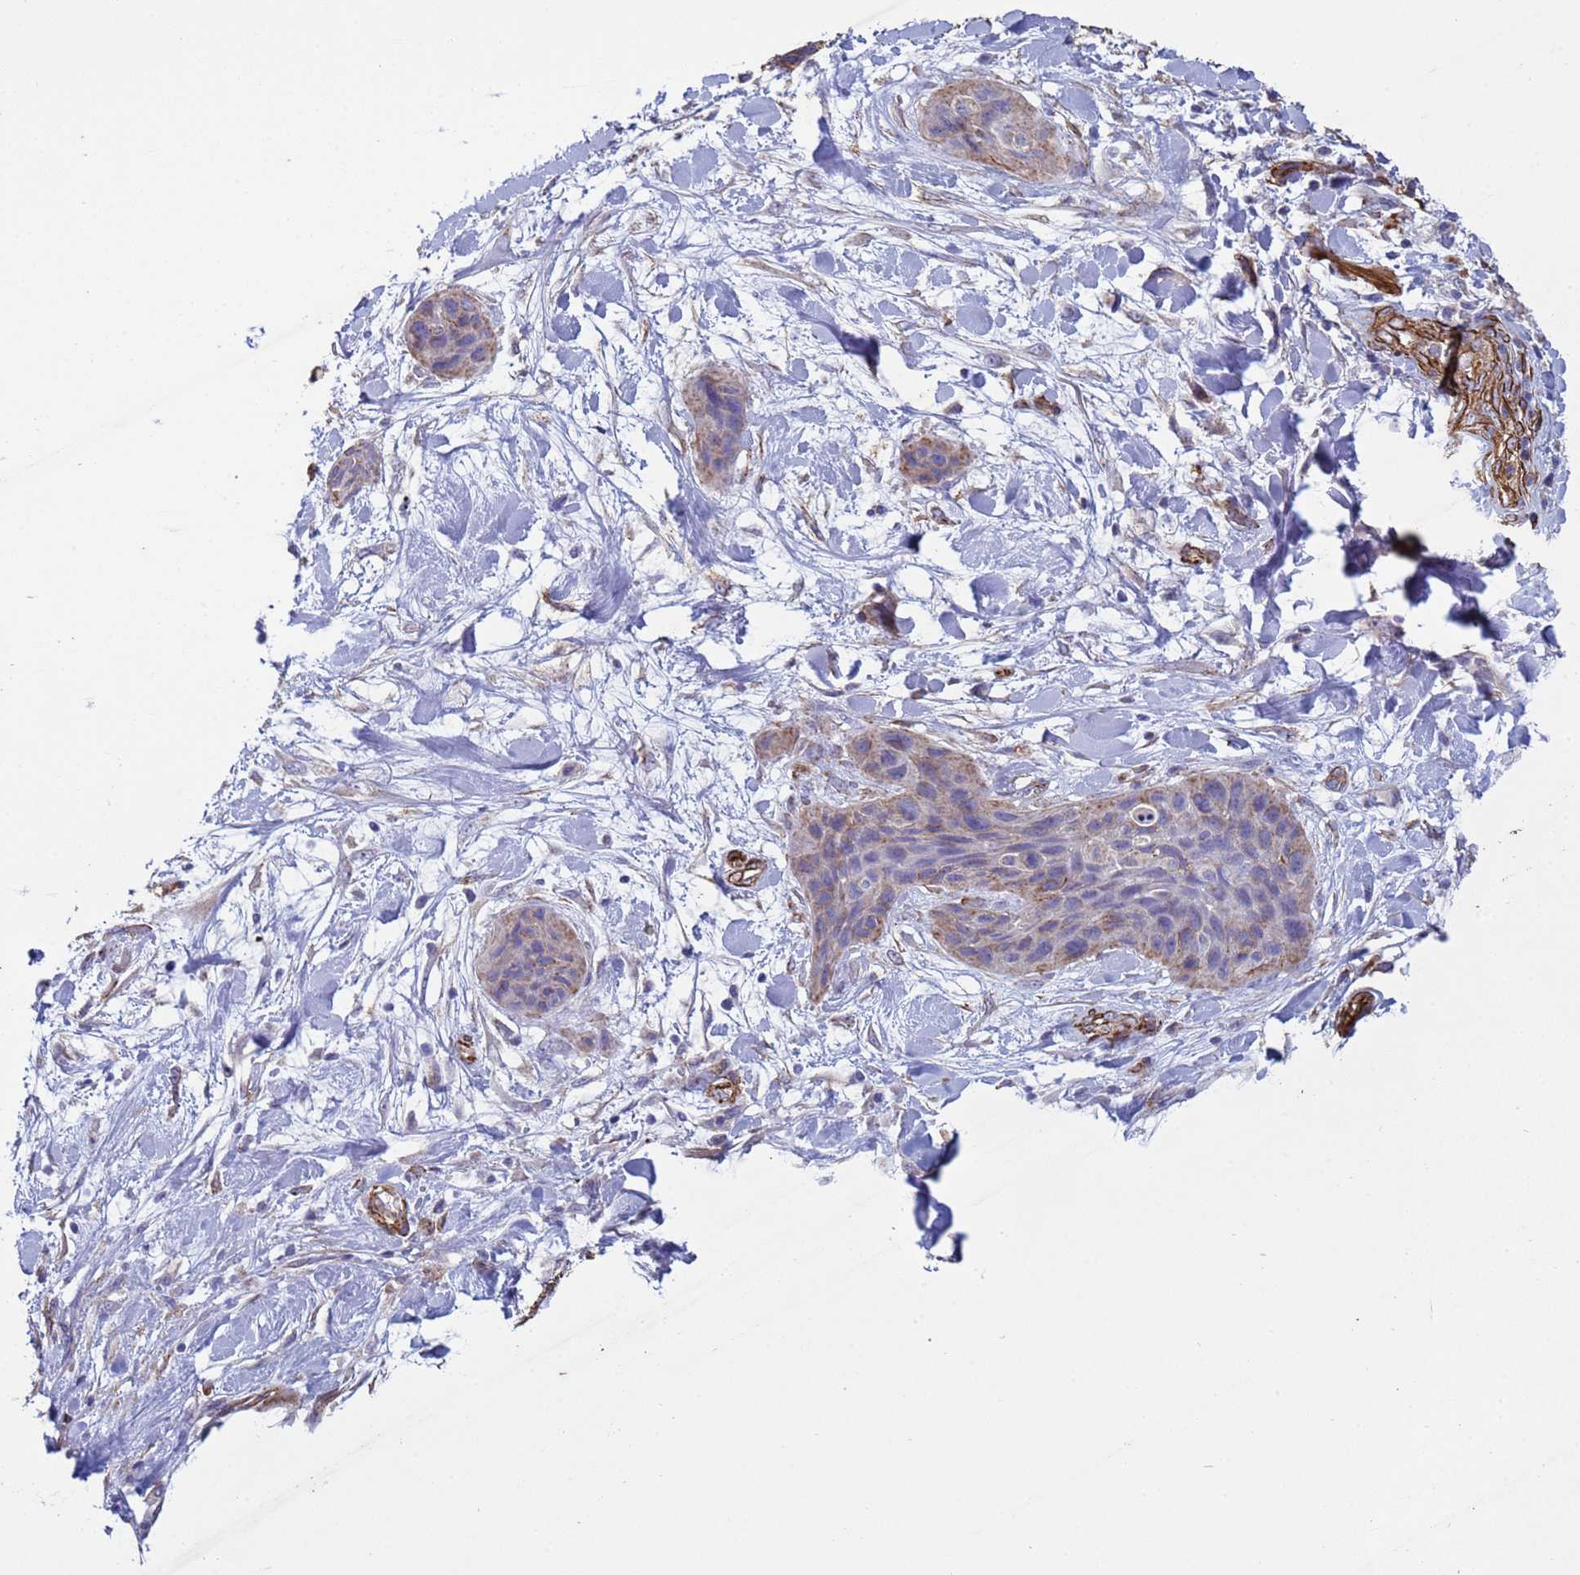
{"staining": {"intensity": "moderate", "quantity": "<25%", "location": "cytoplasmic/membranous"}, "tissue": "lung cancer", "cell_type": "Tumor cells", "image_type": "cancer", "snomed": [{"axis": "morphology", "description": "Squamous cell carcinoma, NOS"}, {"axis": "topography", "description": "Lung"}], "caption": "This photomicrograph shows lung cancer stained with immunohistochemistry (IHC) to label a protein in brown. The cytoplasmic/membranous of tumor cells show moderate positivity for the protein. Nuclei are counter-stained blue.", "gene": "GASK1A", "patient": {"sex": "female", "age": 70}}